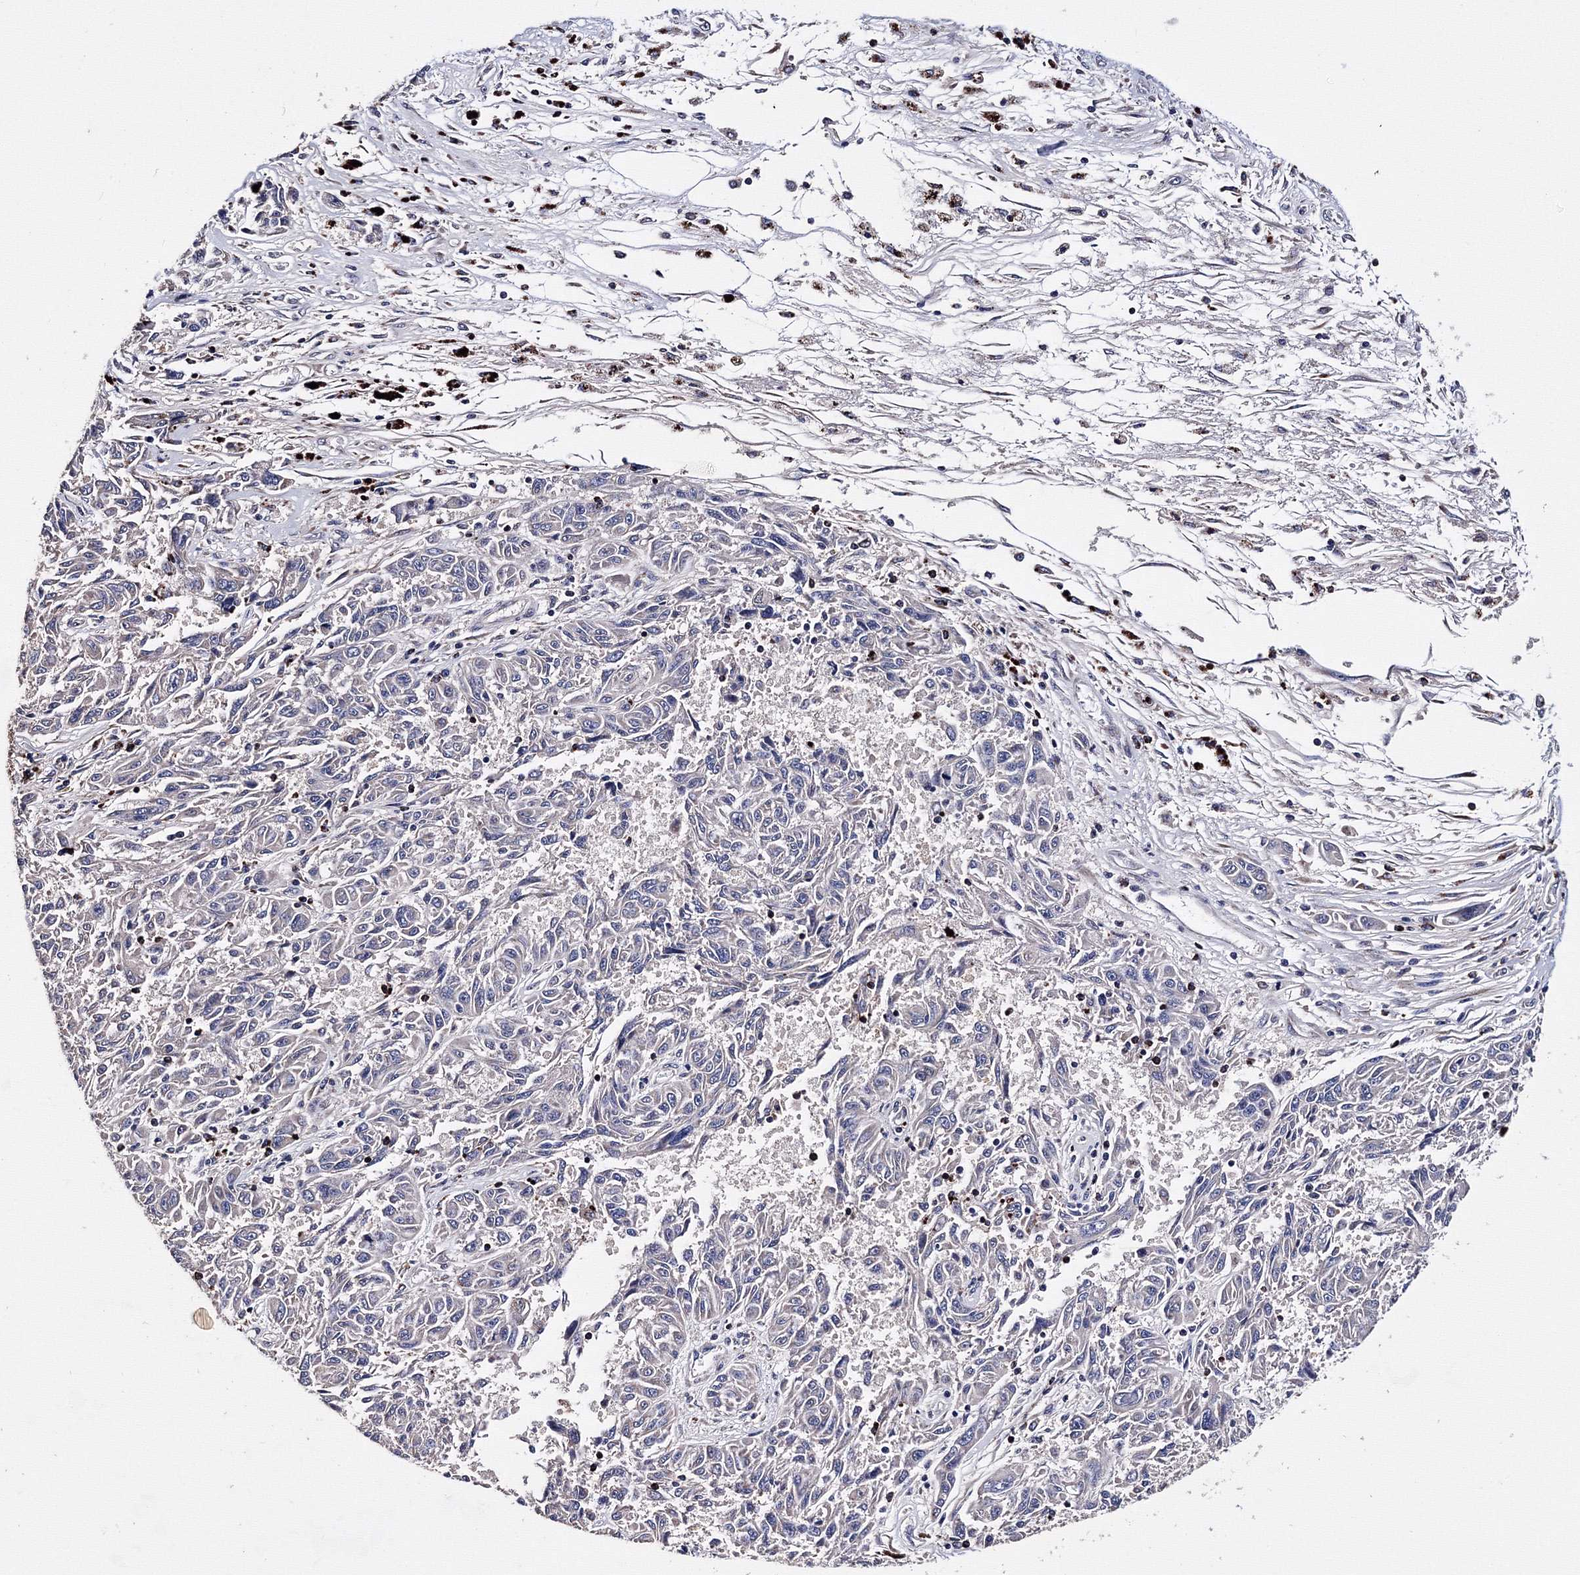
{"staining": {"intensity": "negative", "quantity": "none", "location": "none"}, "tissue": "melanoma", "cell_type": "Tumor cells", "image_type": "cancer", "snomed": [{"axis": "morphology", "description": "Malignant melanoma, NOS"}, {"axis": "topography", "description": "Skin"}], "caption": "Image shows no protein expression in tumor cells of melanoma tissue. Brightfield microscopy of IHC stained with DAB (3,3'-diaminobenzidine) (brown) and hematoxylin (blue), captured at high magnification.", "gene": "PHYKPL", "patient": {"sex": "male", "age": 53}}